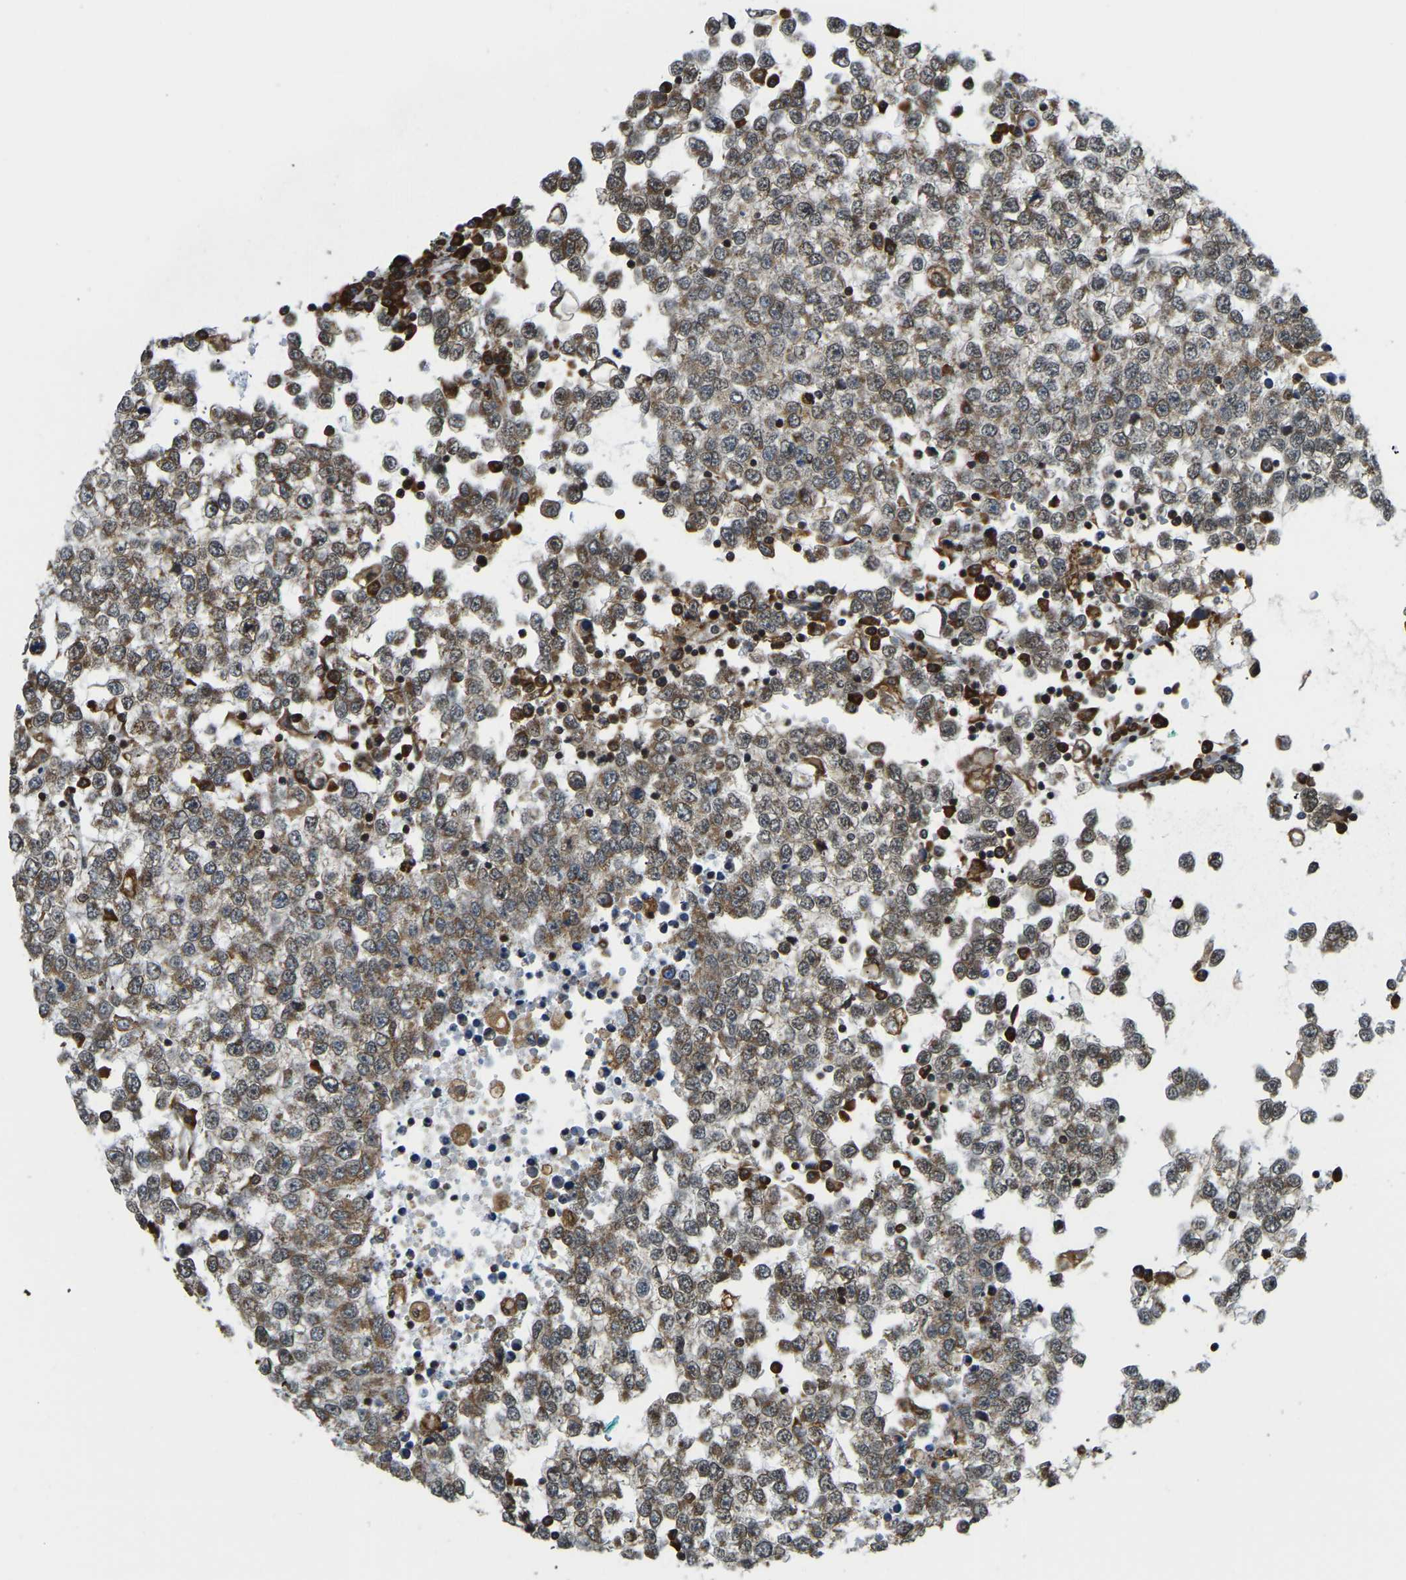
{"staining": {"intensity": "moderate", "quantity": ">75%", "location": "cytoplasmic/membranous"}, "tissue": "testis cancer", "cell_type": "Tumor cells", "image_type": "cancer", "snomed": [{"axis": "morphology", "description": "Seminoma, NOS"}, {"axis": "topography", "description": "Testis"}], "caption": "Moderate cytoplasmic/membranous protein expression is appreciated in about >75% of tumor cells in testis cancer. (DAB (3,3'-diaminobenzidine) IHC, brown staining for protein, blue staining for nuclei).", "gene": "RNF115", "patient": {"sex": "male", "age": 65}}